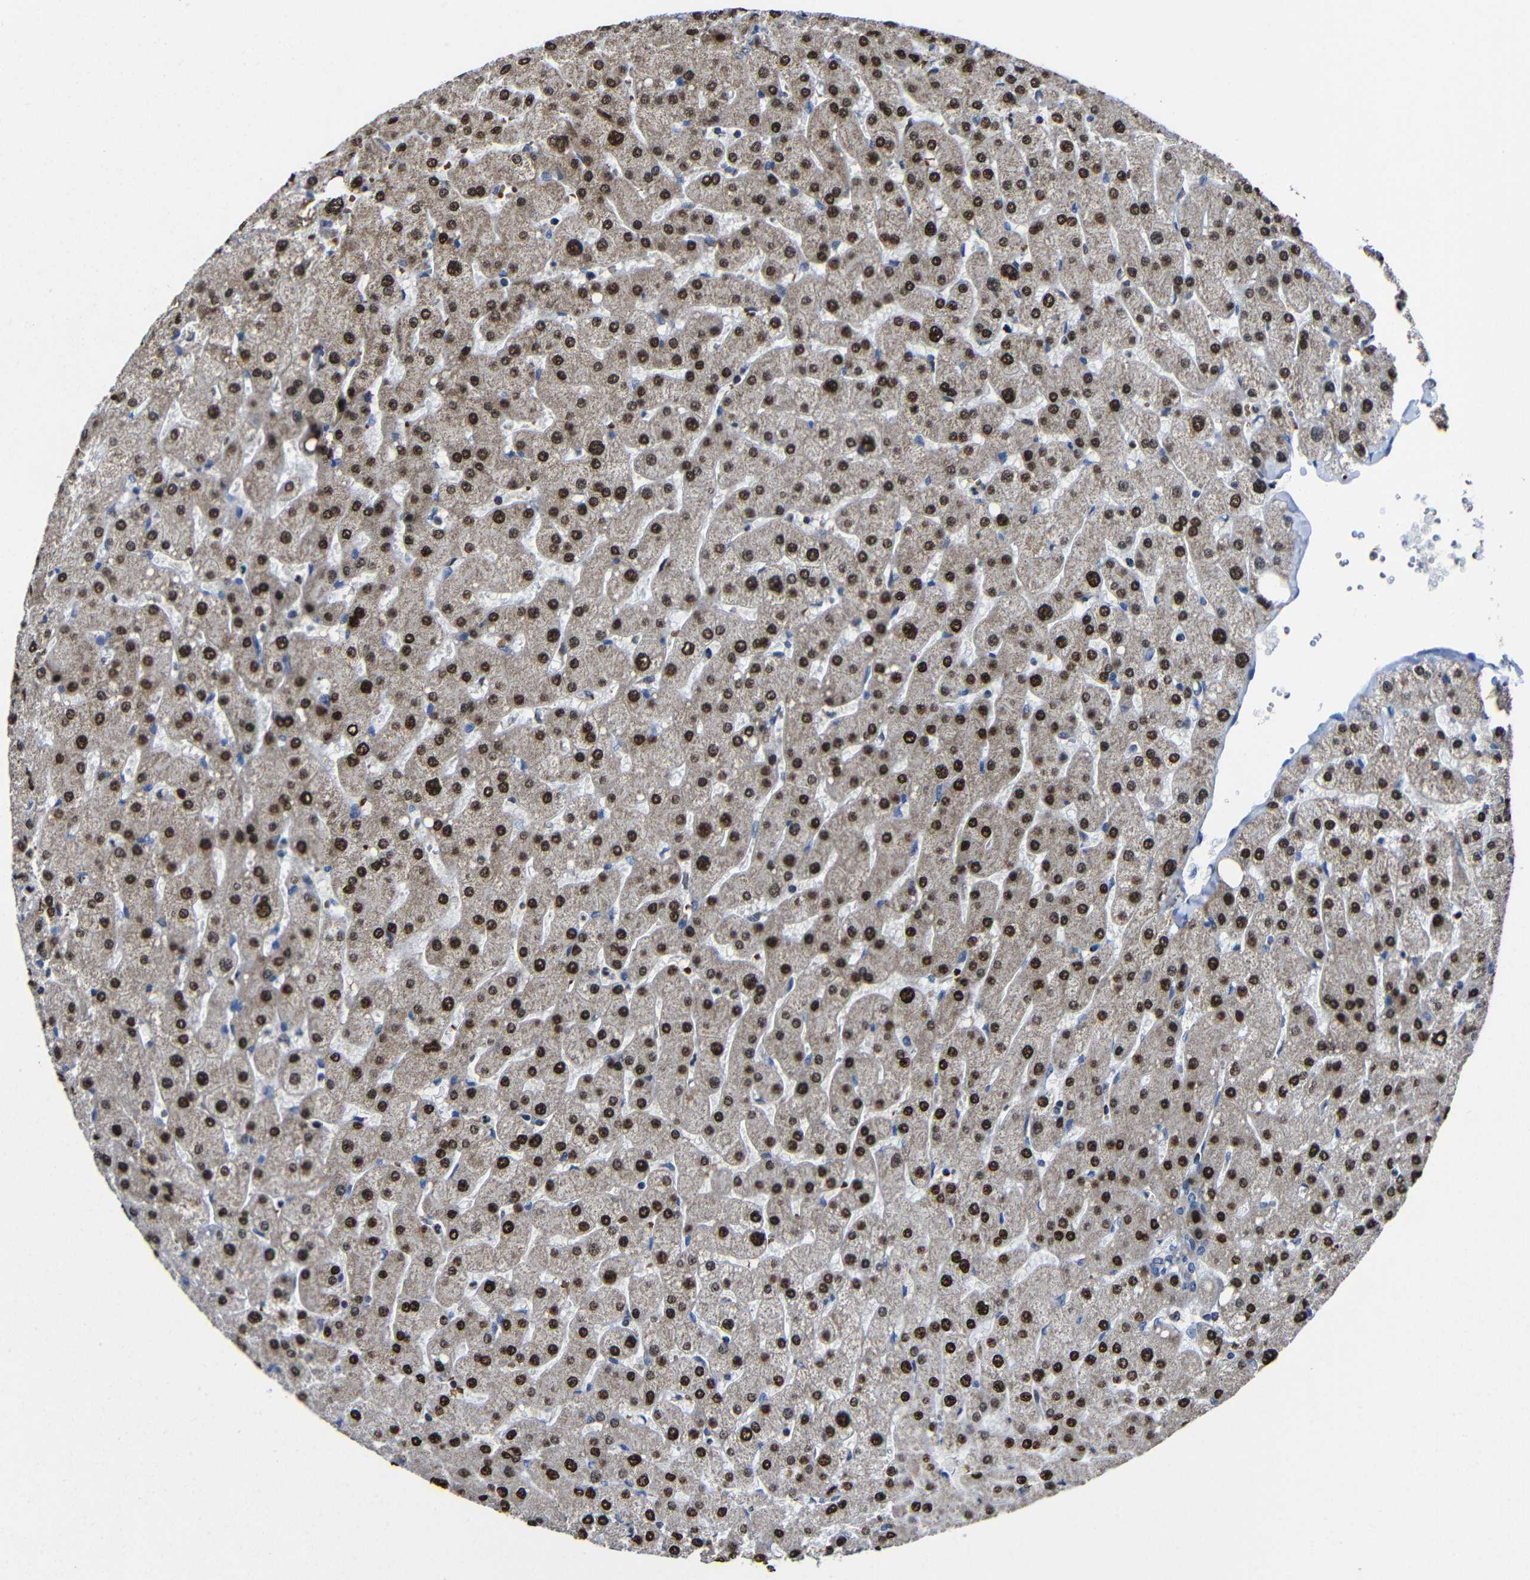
{"staining": {"intensity": "negative", "quantity": "none", "location": "none"}, "tissue": "liver", "cell_type": "Cholangiocytes", "image_type": "normal", "snomed": [{"axis": "morphology", "description": "Normal tissue, NOS"}, {"axis": "topography", "description": "Liver"}], "caption": "A photomicrograph of human liver is negative for staining in cholangiocytes. The staining is performed using DAB brown chromogen with nuclei counter-stained in using hematoxylin.", "gene": "CA5B", "patient": {"sex": "male", "age": 55}}